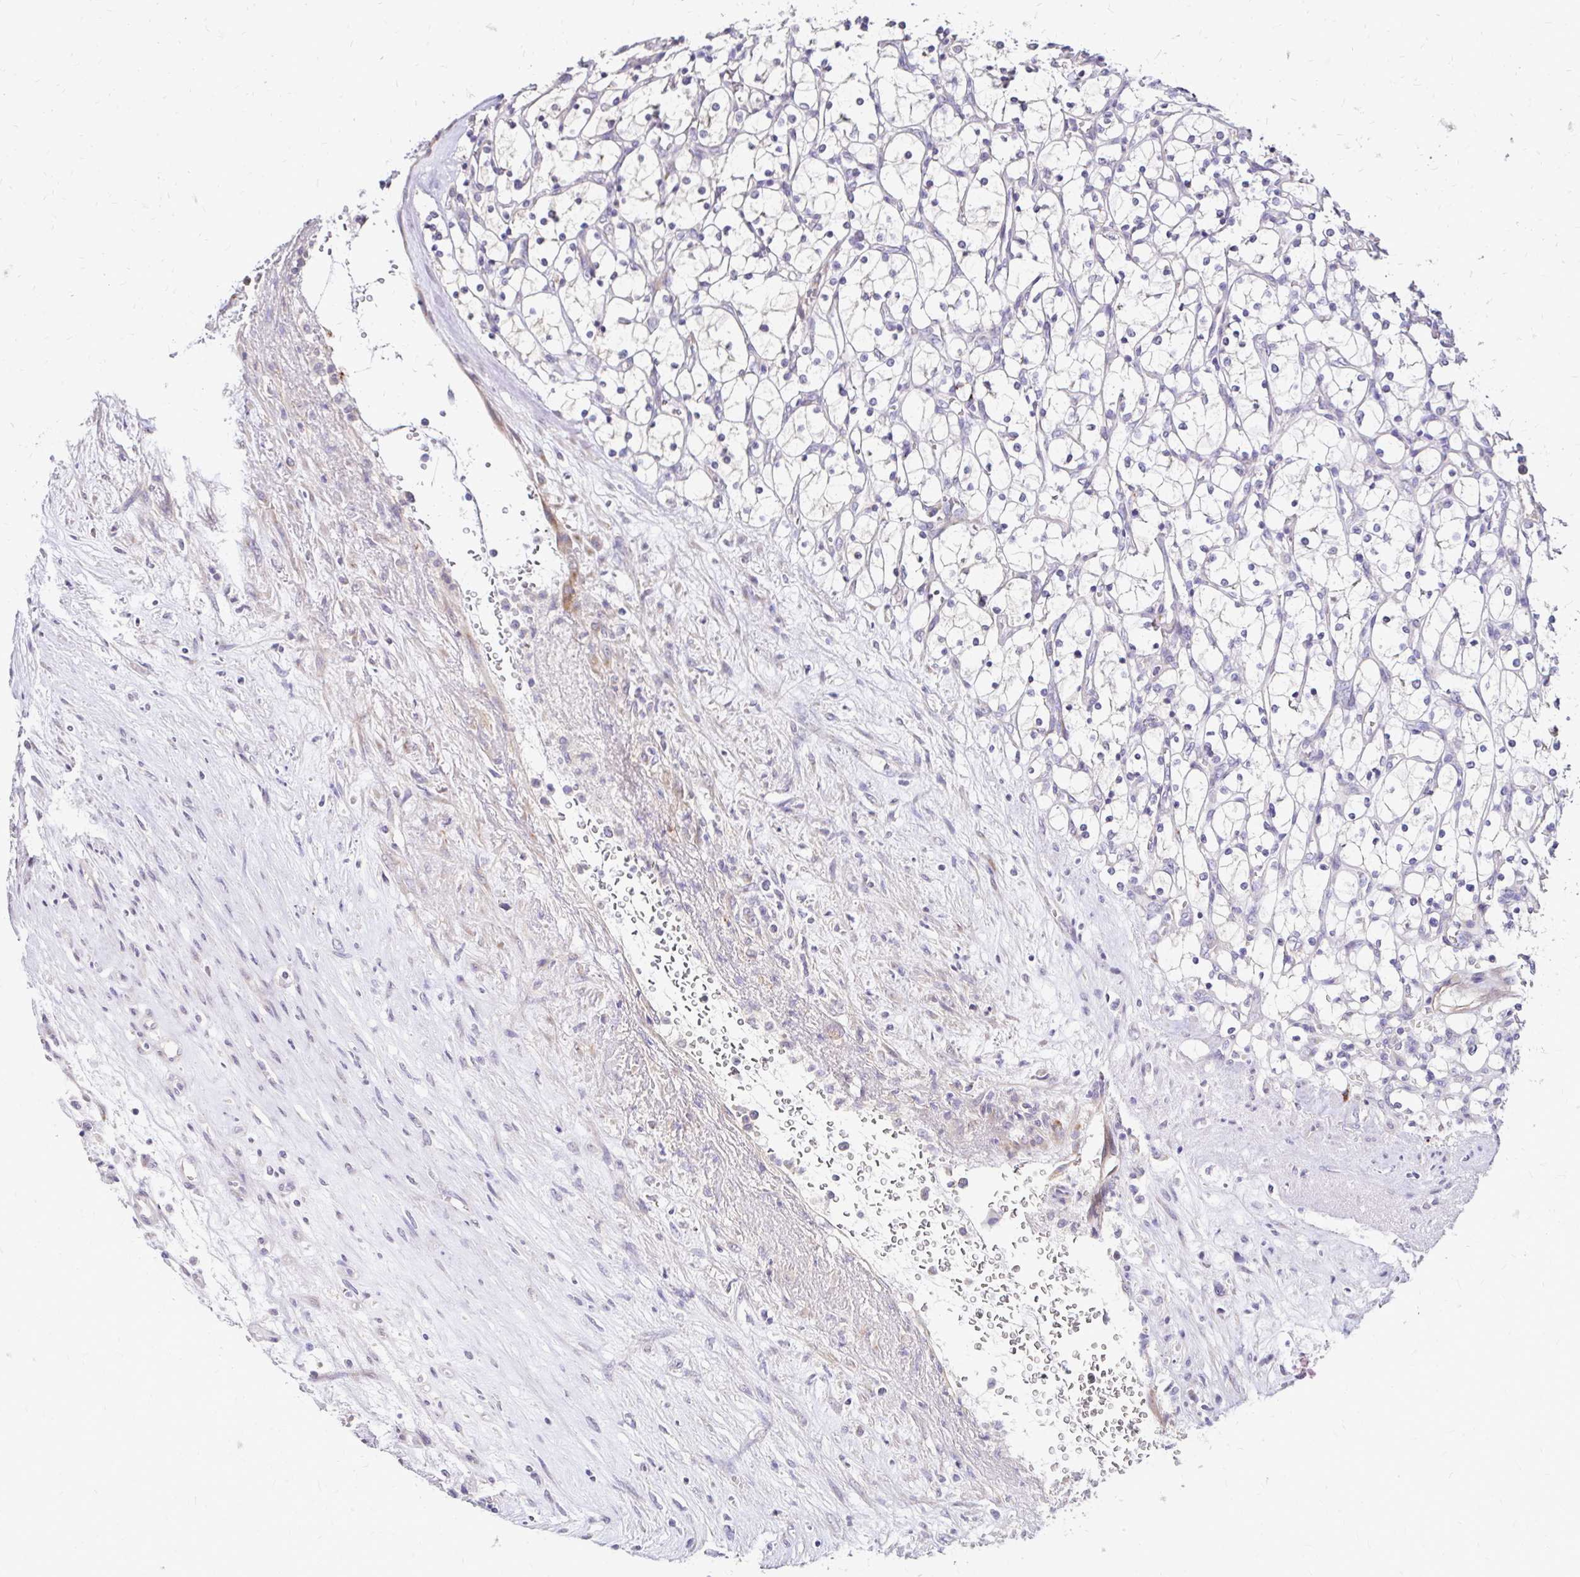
{"staining": {"intensity": "negative", "quantity": "none", "location": "none"}, "tissue": "renal cancer", "cell_type": "Tumor cells", "image_type": "cancer", "snomed": [{"axis": "morphology", "description": "Adenocarcinoma, NOS"}, {"axis": "topography", "description": "Kidney"}], "caption": "High magnification brightfield microscopy of renal cancer (adenocarcinoma) stained with DAB (brown) and counterstained with hematoxylin (blue): tumor cells show no significant staining.", "gene": "PRIMA1", "patient": {"sex": "female", "age": 69}}